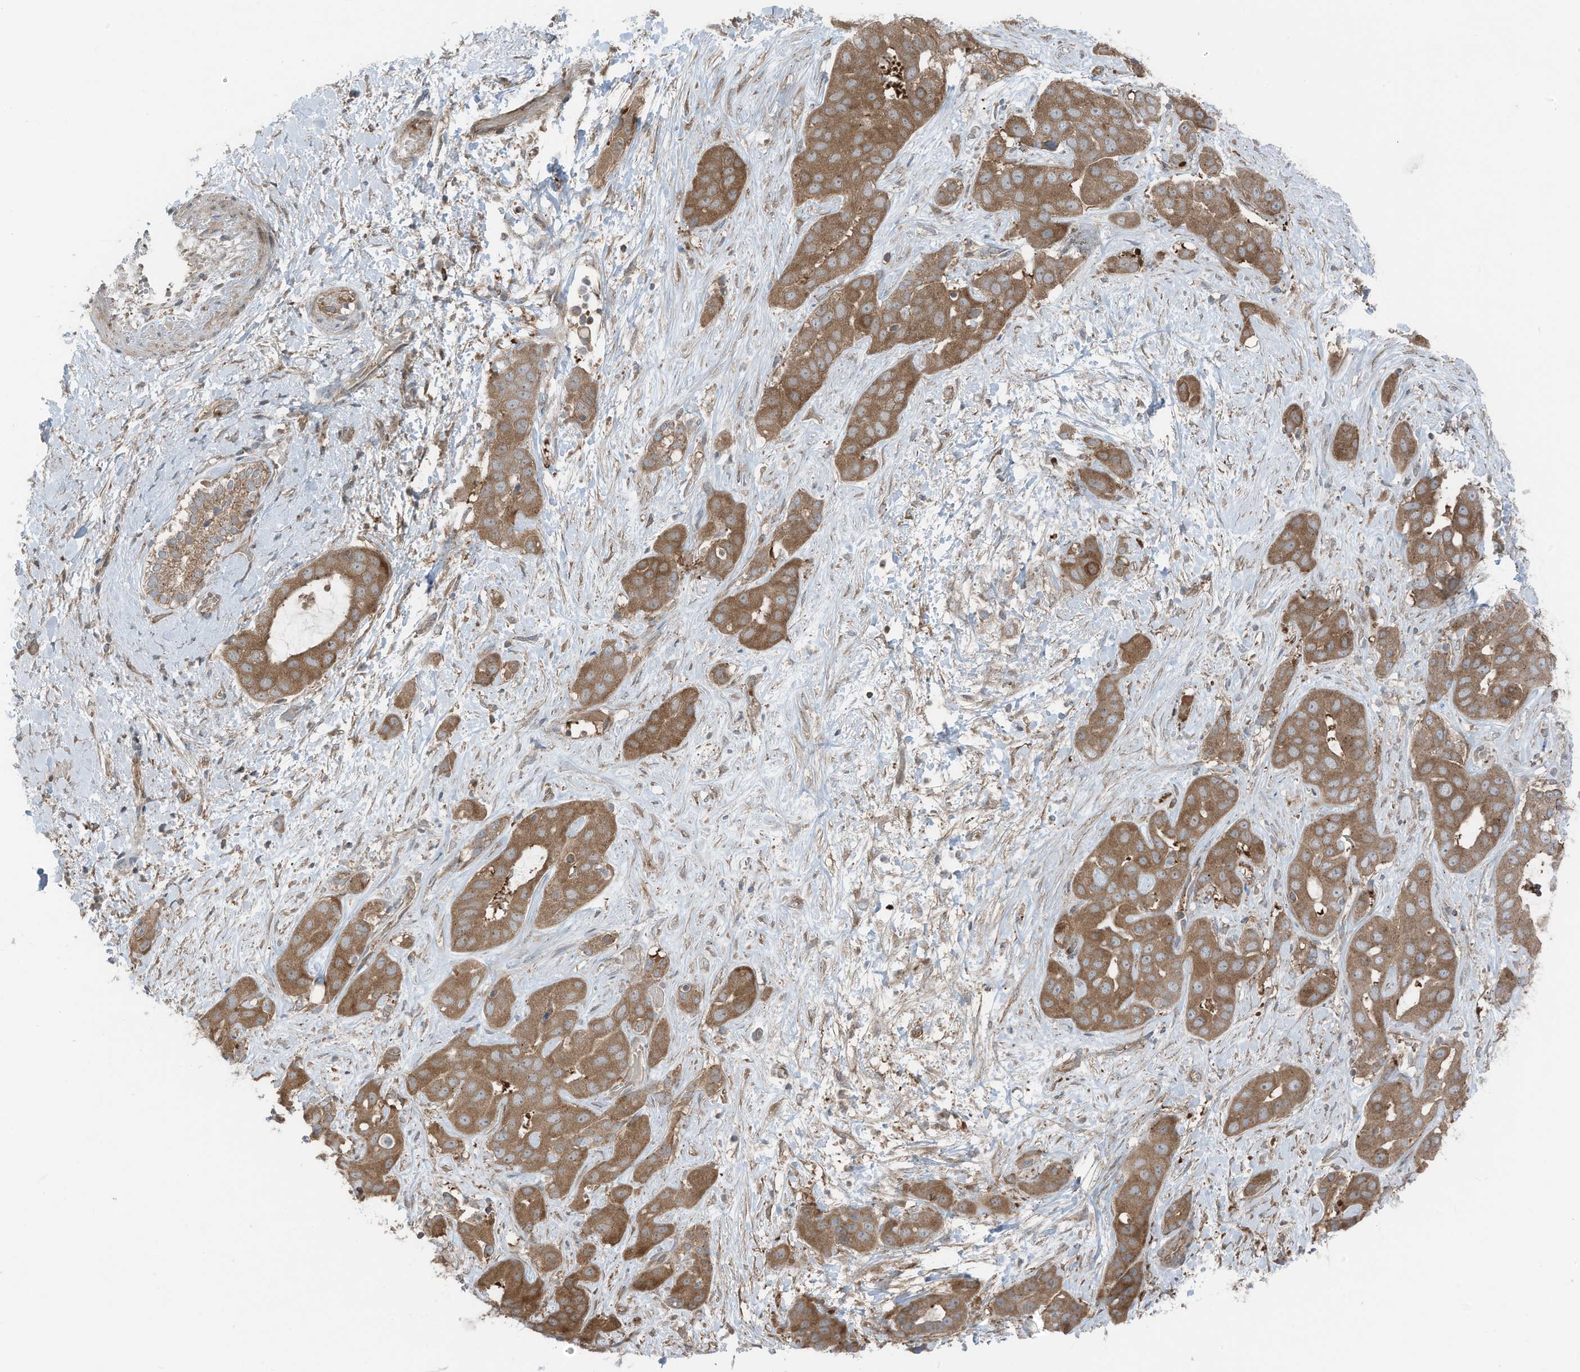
{"staining": {"intensity": "moderate", "quantity": ">75%", "location": "cytoplasmic/membranous"}, "tissue": "liver cancer", "cell_type": "Tumor cells", "image_type": "cancer", "snomed": [{"axis": "morphology", "description": "Cholangiocarcinoma"}, {"axis": "topography", "description": "Liver"}], "caption": "Liver cholangiocarcinoma stained for a protein reveals moderate cytoplasmic/membranous positivity in tumor cells.", "gene": "TXNDC9", "patient": {"sex": "female", "age": 52}}